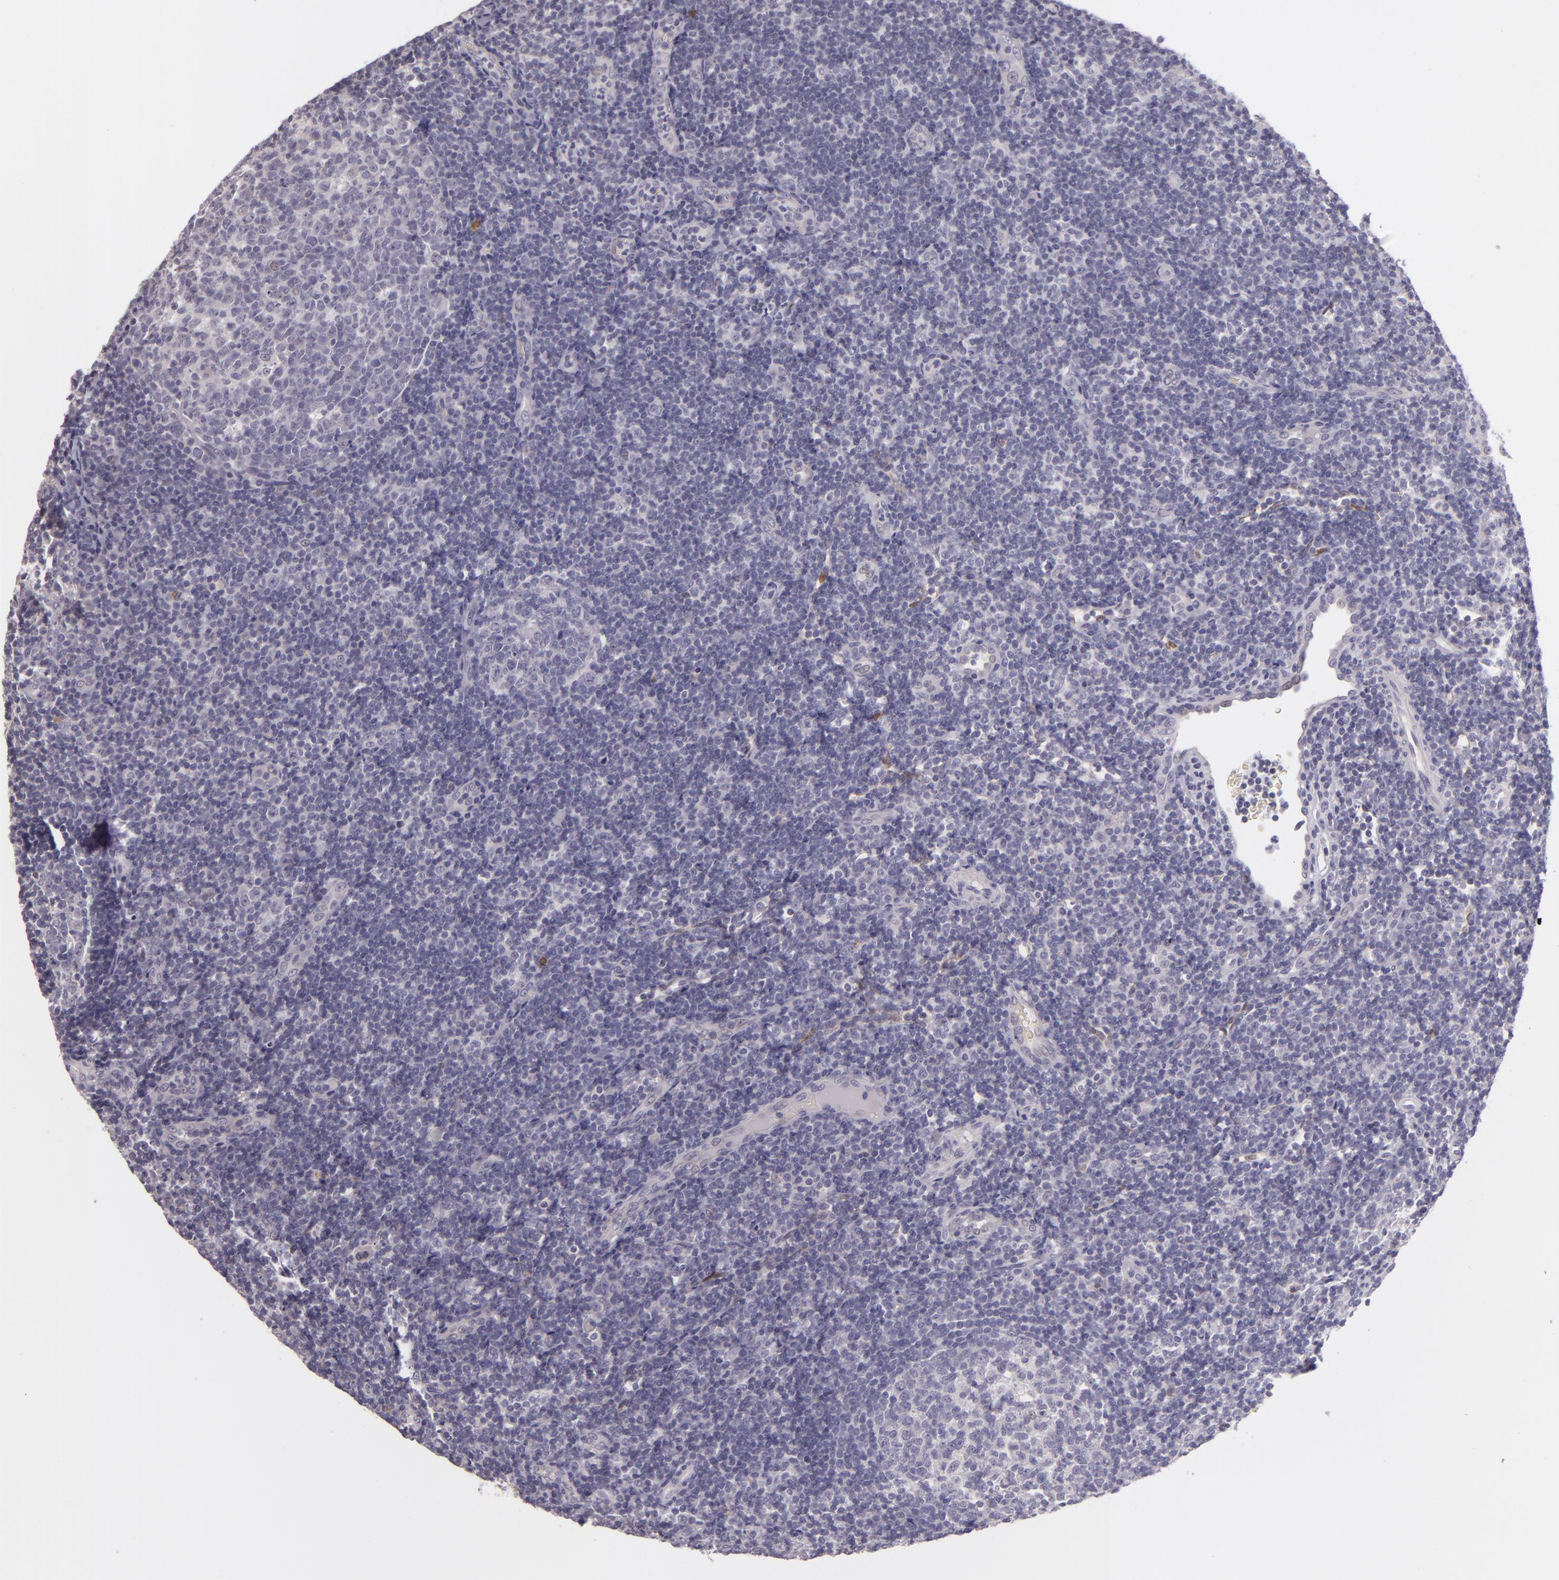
{"staining": {"intensity": "negative", "quantity": "none", "location": "none"}, "tissue": "tonsil", "cell_type": "Germinal center cells", "image_type": "normal", "snomed": [{"axis": "morphology", "description": "Normal tissue, NOS"}, {"axis": "topography", "description": "Tonsil"}], "caption": "High magnification brightfield microscopy of benign tonsil stained with DAB (3,3'-diaminobenzidine) (brown) and counterstained with hematoxylin (blue): germinal center cells show no significant staining. The staining was performed using DAB (3,3'-diaminobenzidine) to visualize the protein expression in brown, while the nuclei were stained in blue with hematoxylin (Magnification: 20x).", "gene": "SNCB", "patient": {"sex": "female", "age": 40}}